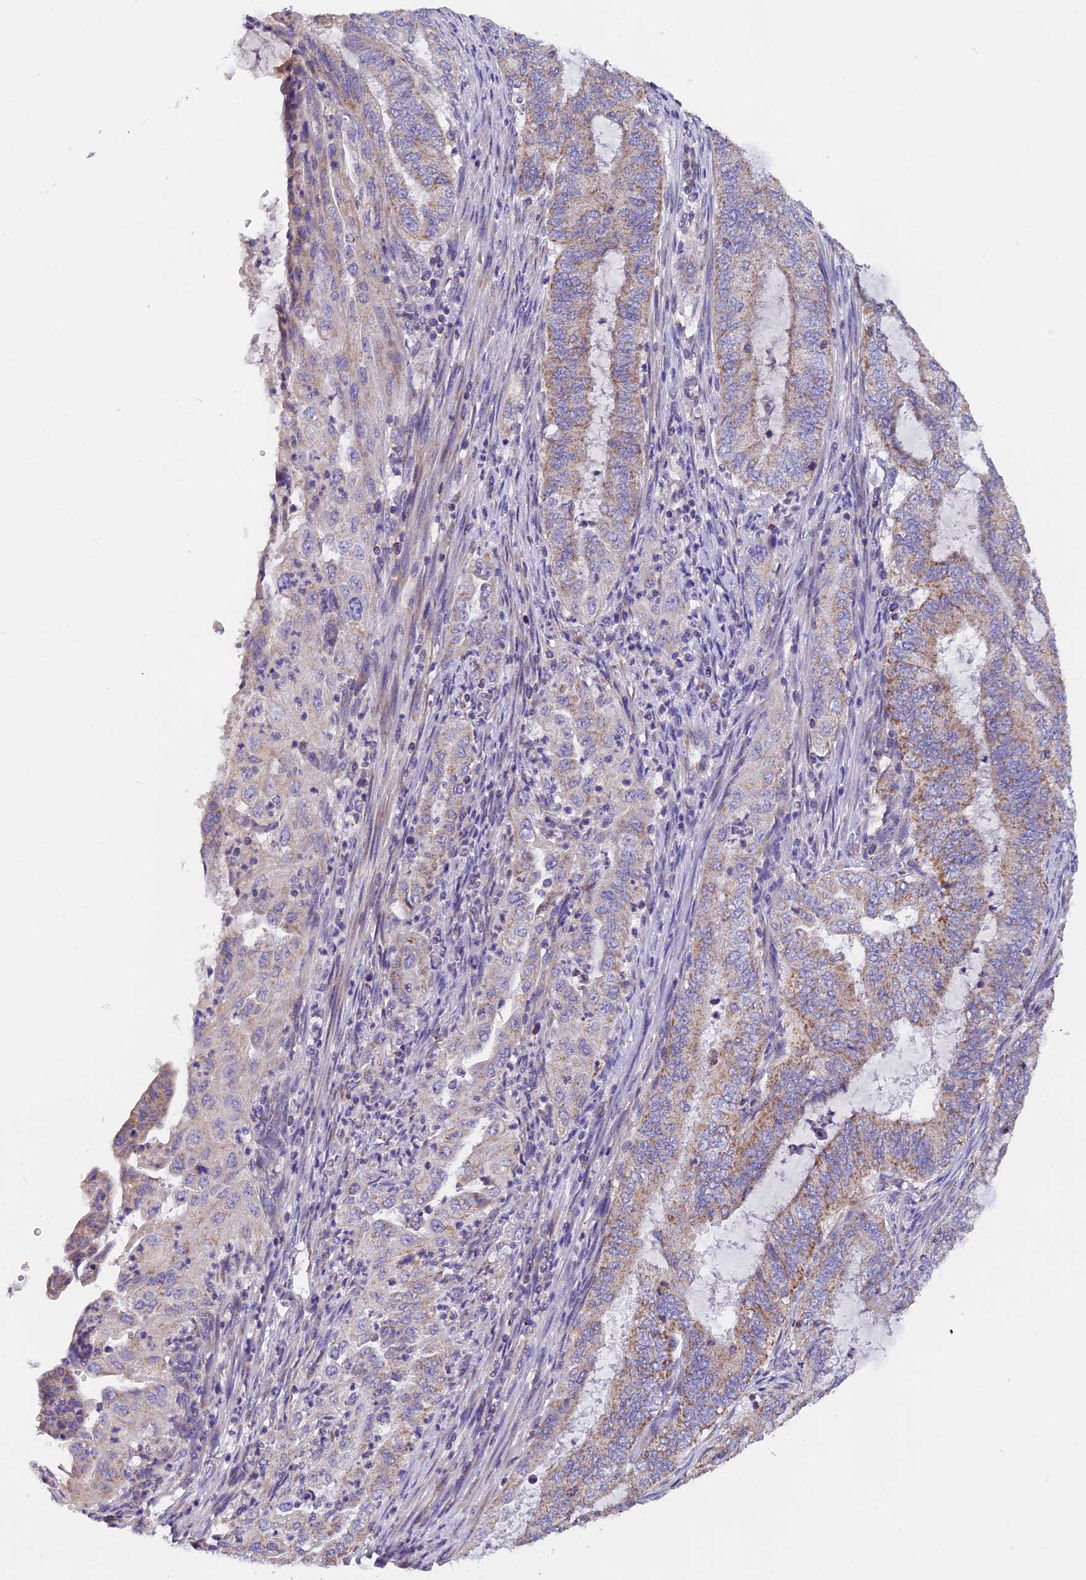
{"staining": {"intensity": "weak", "quantity": "25%-75%", "location": "cytoplasmic/membranous"}, "tissue": "endometrial cancer", "cell_type": "Tumor cells", "image_type": "cancer", "snomed": [{"axis": "morphology", "description": "Adenocarcinoma, NOS"}, {"axis": "topography", "description": "Endometrium"}], "caption": "About 25%-75% of tumor cells in endometrial cancer (adenocarcinoma) display weak cytoplasmic/membranous protein positivity as visualized by brown immunohistochemical staining.", "gene": "MGME1", "patient": {"sex": "female", "age": 51}}